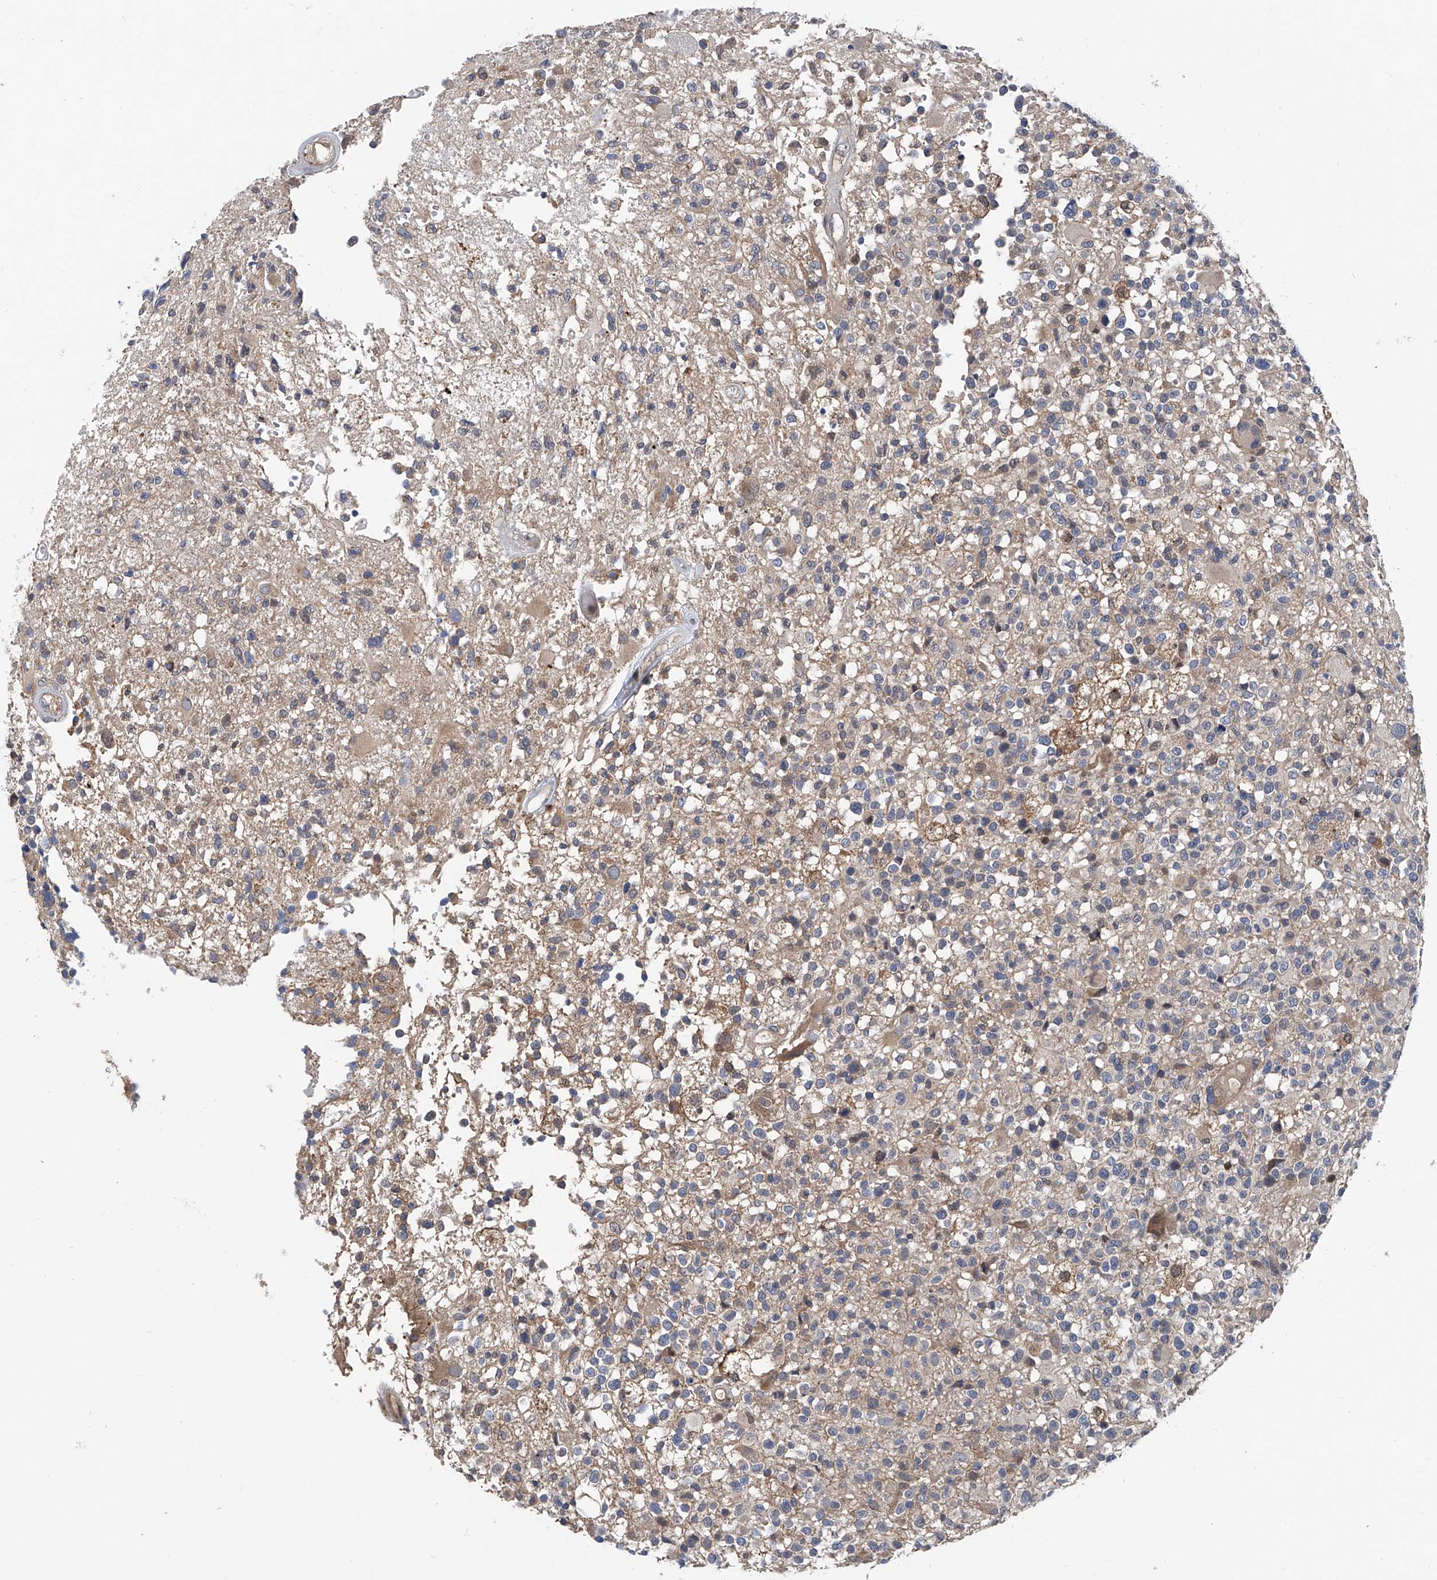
{"staining": {"intensity": "weak", "quantity": "<25%", "location": "cytoplasmic/membranous"}, "tissue": "glioma", "cell_type": "Tumor cells", "image_type": "cancer", "snomed": [{"axis": "morphology", "description": "Glioma, malignant, High grade"}, {"axis": "morphology", "description": "Glioblastoma, NOS"}, {"axis": "topography", "description": "Brain"}], "caption": "An immunohistochemistry (IHC) image of glioma is shown. There is no staining in tumor cells of glioma.", "gene": "TRIM38", "patient": {"sex": "male", "age": 60}}